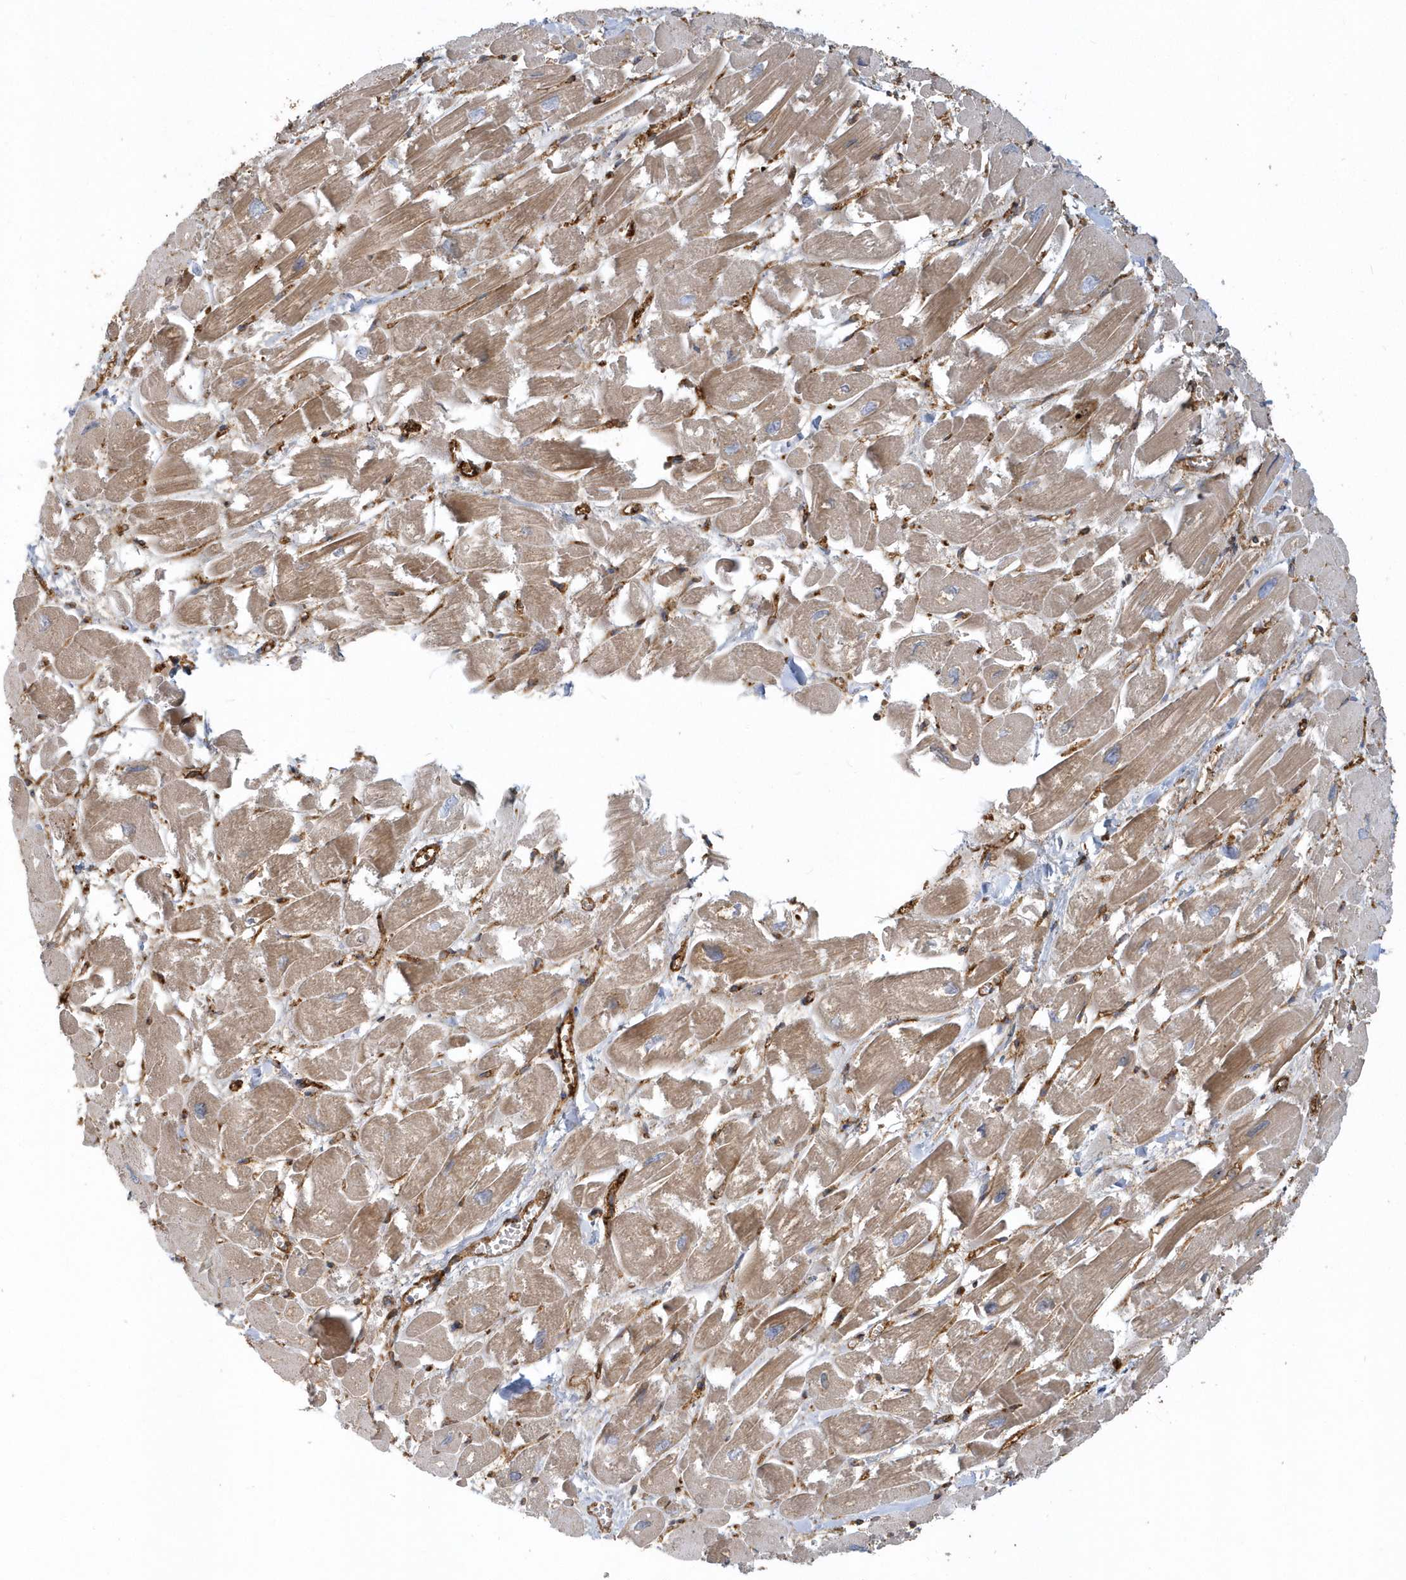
{"staining": {"intensity": "moderate", "quantity": ">75%", "location": "cytoplasmic/membranous"}, "tissue": "heart muscle", "cell_type": "Cardiomyocytes", "image_type": "normal", "snomed": [{"axis": "morphology", "description": "Normal tissue, NOS"}, {"axis": "topography", "description": "Heart"}], "caption": "A micrograph of heart muscle stained for a protein shows moderate cytoplasmic/membranous brown staining in cardiomyocytes. The protein of interest is stained brown, and the nuclei are stained in blue (DAB IHC with brightfield microscopy, high magnification).", "gene": "TRAIP", "patient": {"sex": "male", "age": 54}}